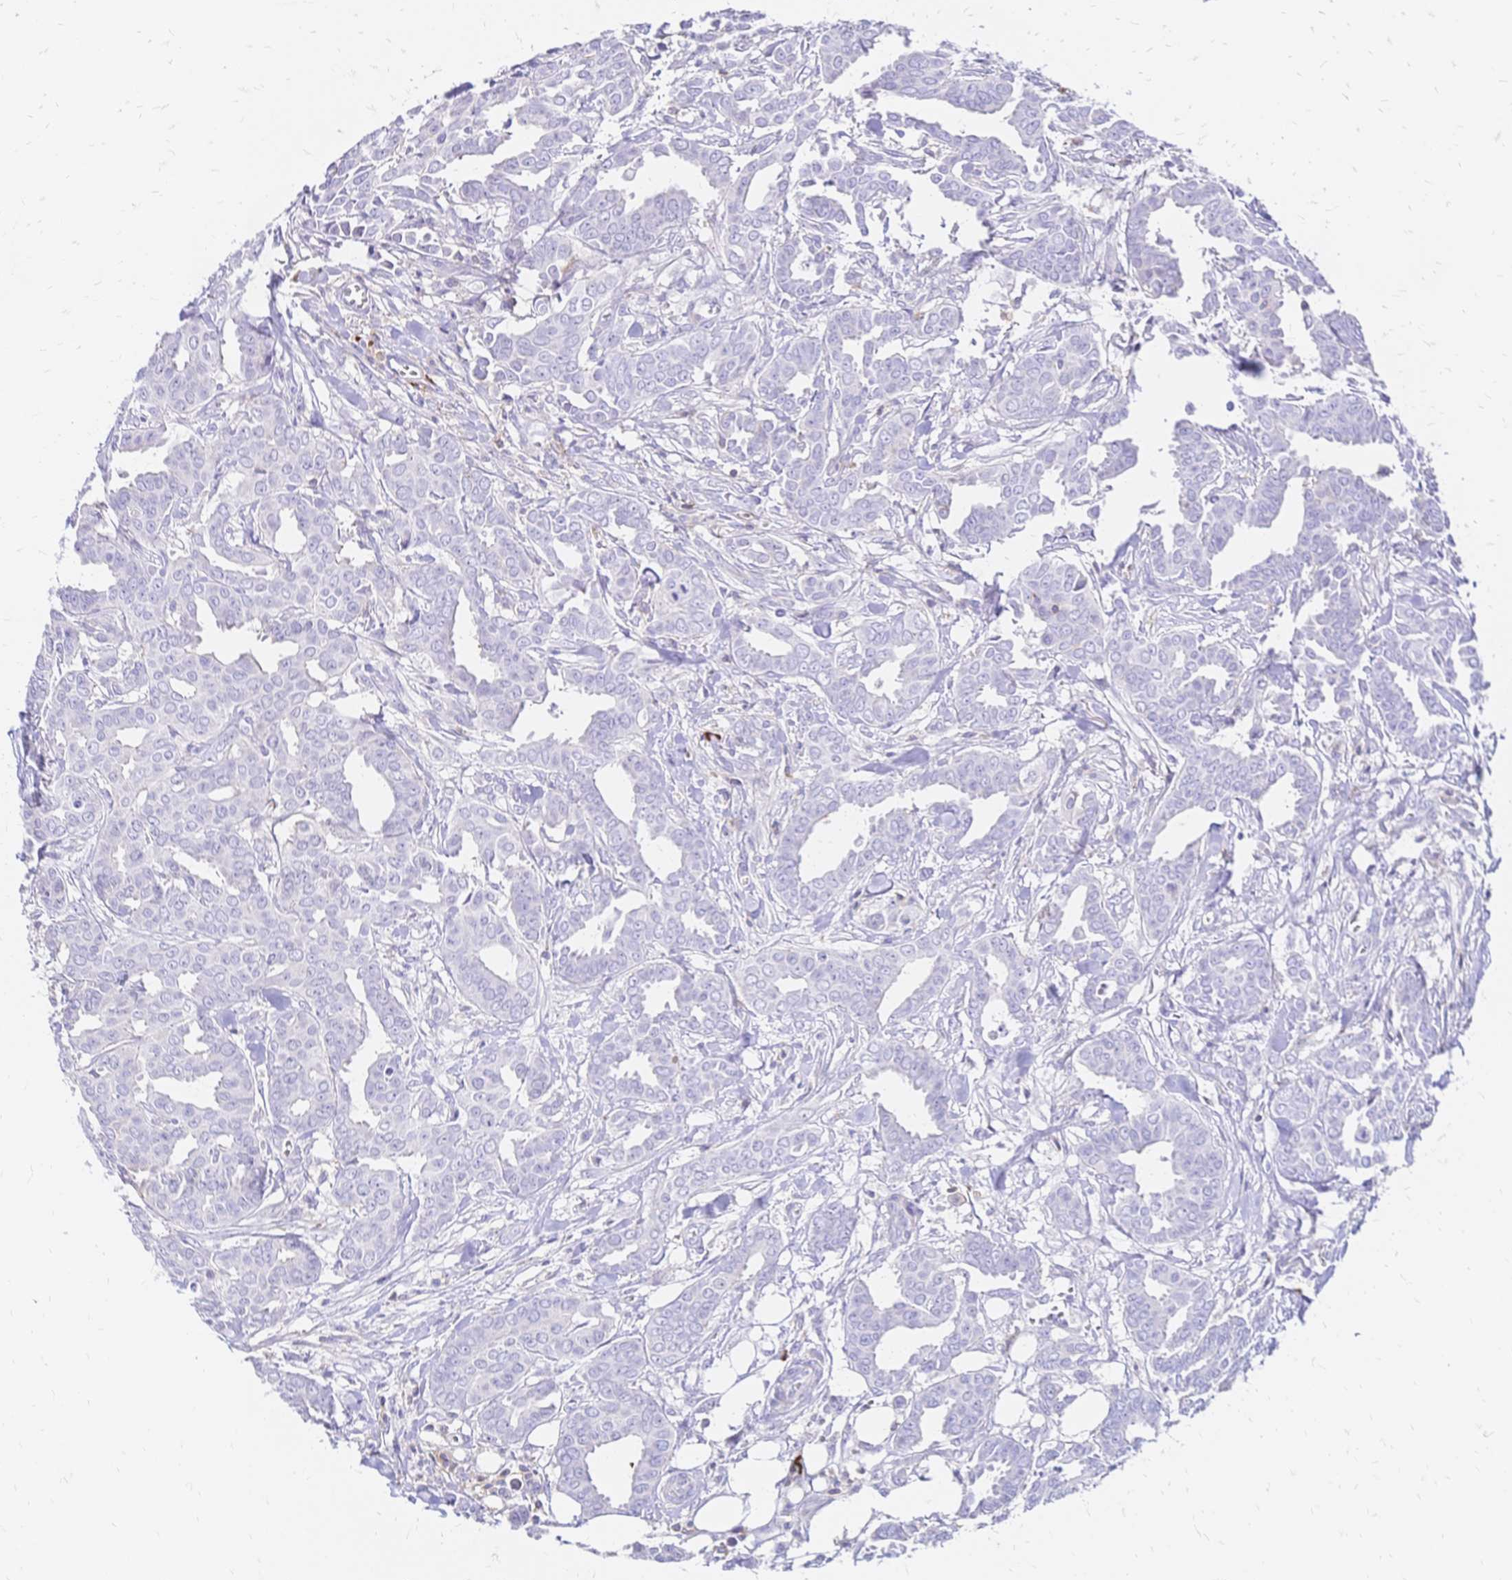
{"staining": {"intensity": "negative", "quantity": "none", "location": "none"}, "tissue": "breast cancer", "cell_type": "Tumor cells", "image_type": "cancer", "snomed": [{"axis": "morphology", "description": "Duct carcinoma"}, {"axis": "topography", "description": "Breast"}], "caption": "IHC of human breast infiltrating ductal carcinoma exhibits no staining in tumor cells.", "gene": "IL2RA", "patient": {"sex": "female", "age": 45}}